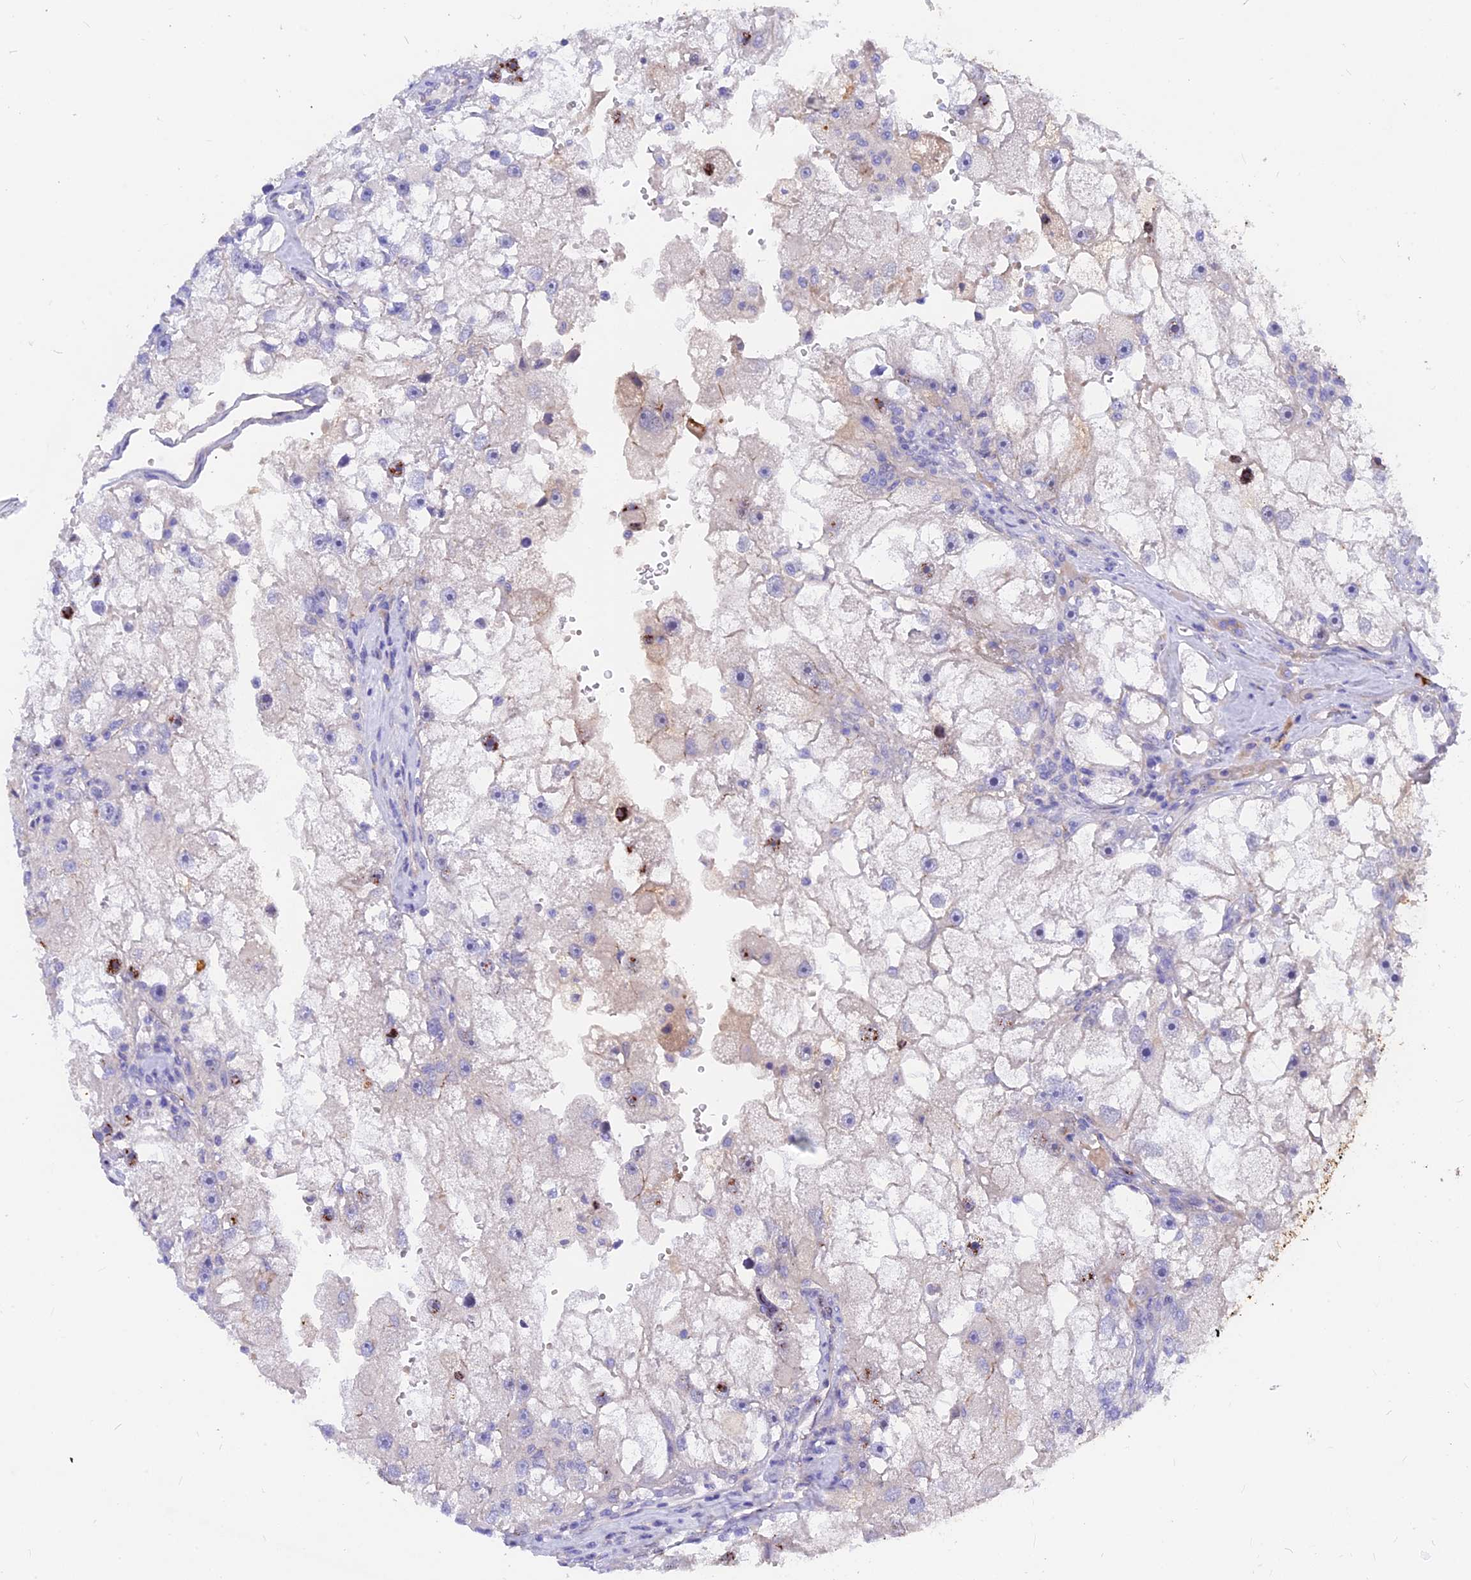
{"staining": {"intensity": "negative", "quantity": "none", "location": "none"}, "tissue": "renal cancer", "cell_type": "Tumor cells", "image_type": "cancer", "snomed": [{"axis": "morphology", "description": "Adenocarcinoma, NOS"}, {"axis": "topography", "description": "Kidney"}], "caption": "The histopathology image demonstrates no staining of tumor cells in adenocarcinoma (renal). (DAB (3,3'-diaminobenzidine) IHC with hematoxylin counter stain).", "gene": "GK5", "patient": {"sex": "male", "age": 63}}